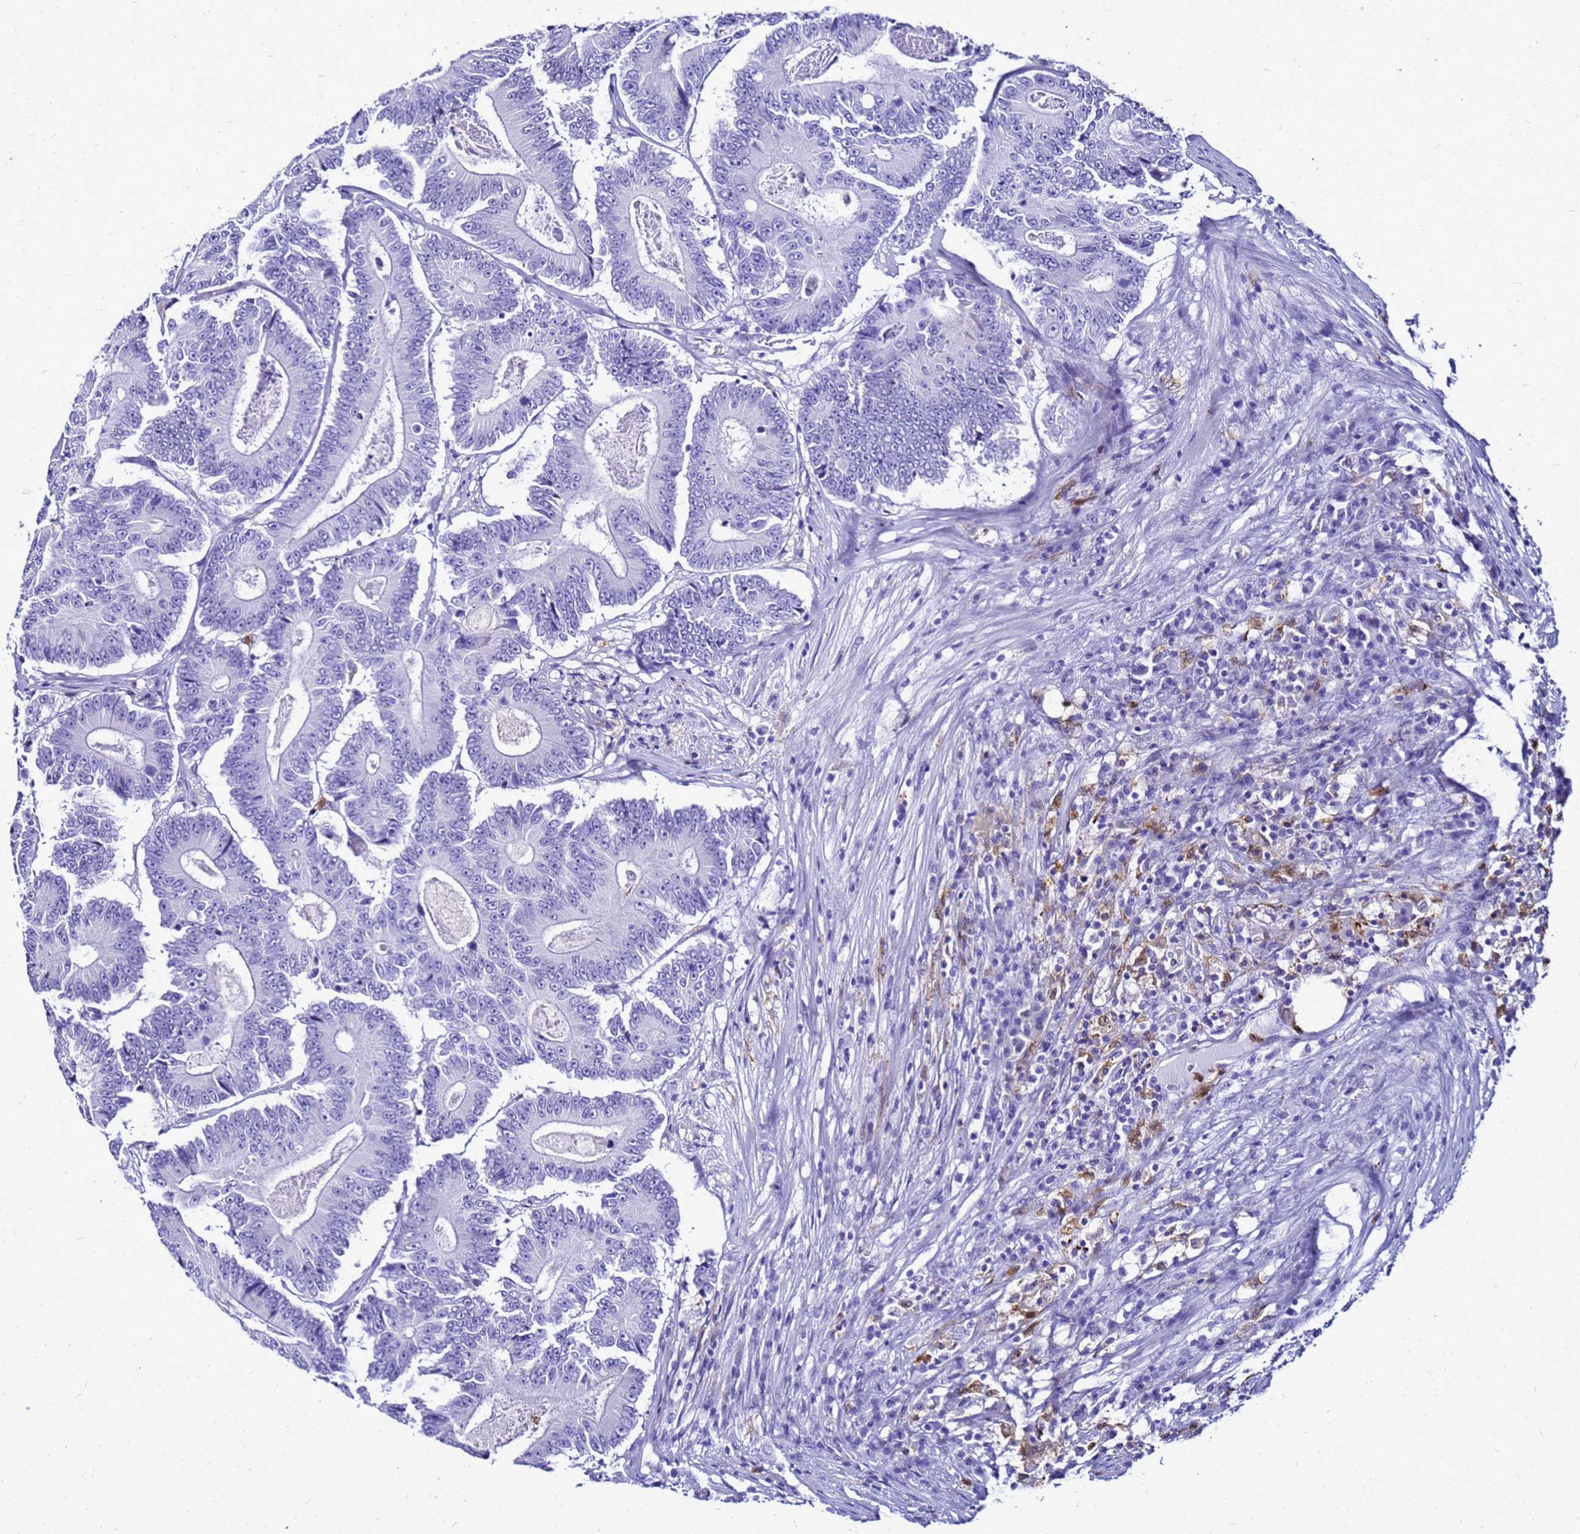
{"staining": {"intensity": "negative", "quantity": "none", "location": "none"}, "tissue": "colorectal cancer", "cell_type": "Tumor cells", "image_type": "cancer", "snomed": [{"axis": "morphology", "description": "Adenocarcinoma, NOS"}, {"axis": "topography", "description": "Colon"}], "caption": "Immunohistochemistry image of human colorectal cancer stained for a protein (brown), which reveals no expression in tumor cells. The staining was performed using DAB (3,3'-diaminobenzidine) to visualize the protein expression in brown, while the nuclei were stained in blue with hematoxylin (Magnification: 20x).", "gene": "CSTA", "patient": {"sex": "male", "age": 83}}